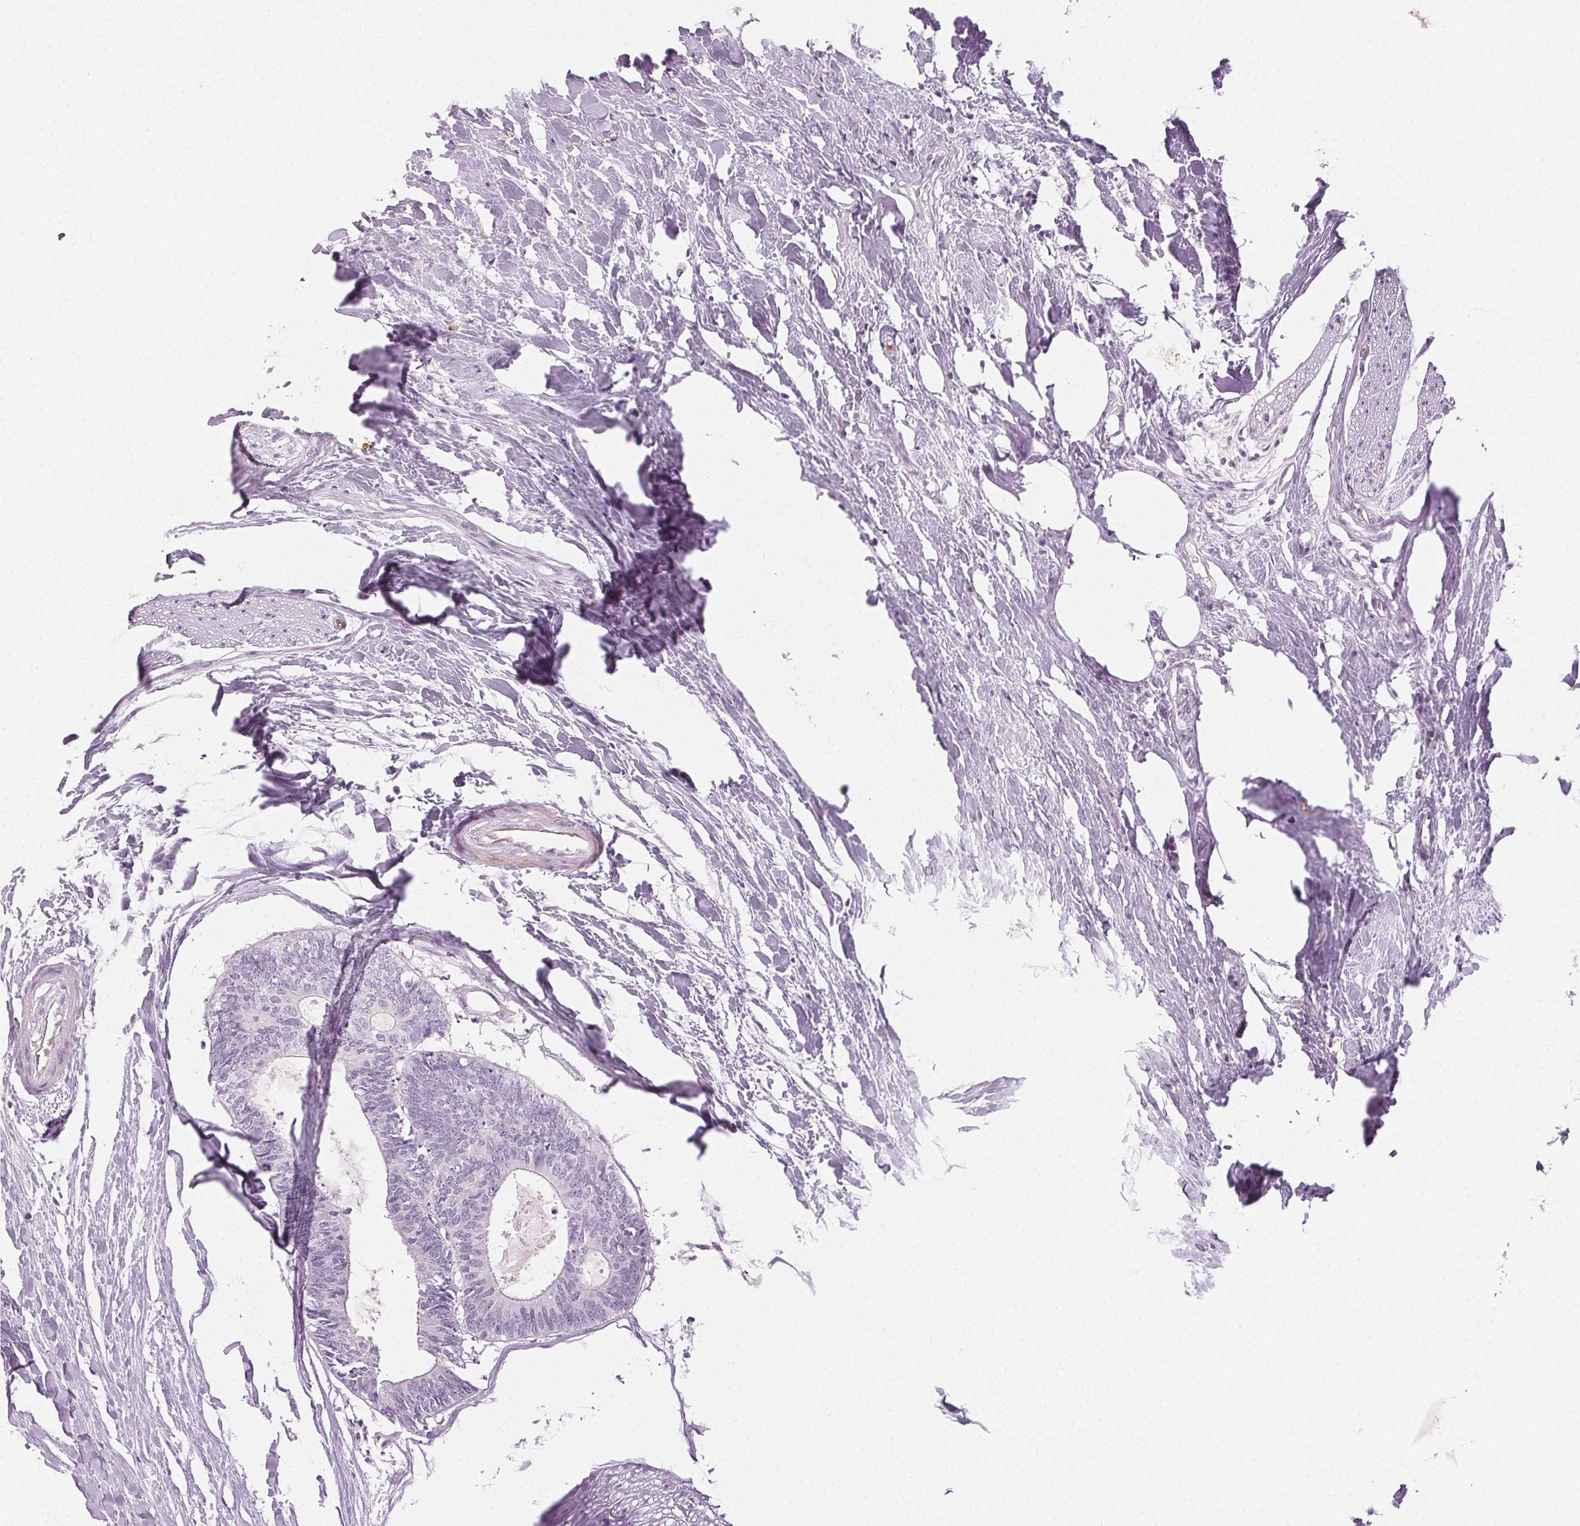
{"staining": {"intensity": "negative", "quantity": "none", "location": "none"}, "tissue": "colorectal cancer", "cell_type": "Tumor cells", "image_type": "cancer", "snomed": [{"axis": "morphology", "description": "Adenocarcinoma, NOS"}, {"axis": "topography", "description": "Colon"}, {"axis": "topography", "description": "Rectum"}], "caption": "Tumor cells are negative for protein expression in human colorectal adenocarcinoma.", "gene": "AIF1L", "patient": {"sex": "male", "age": 57}}